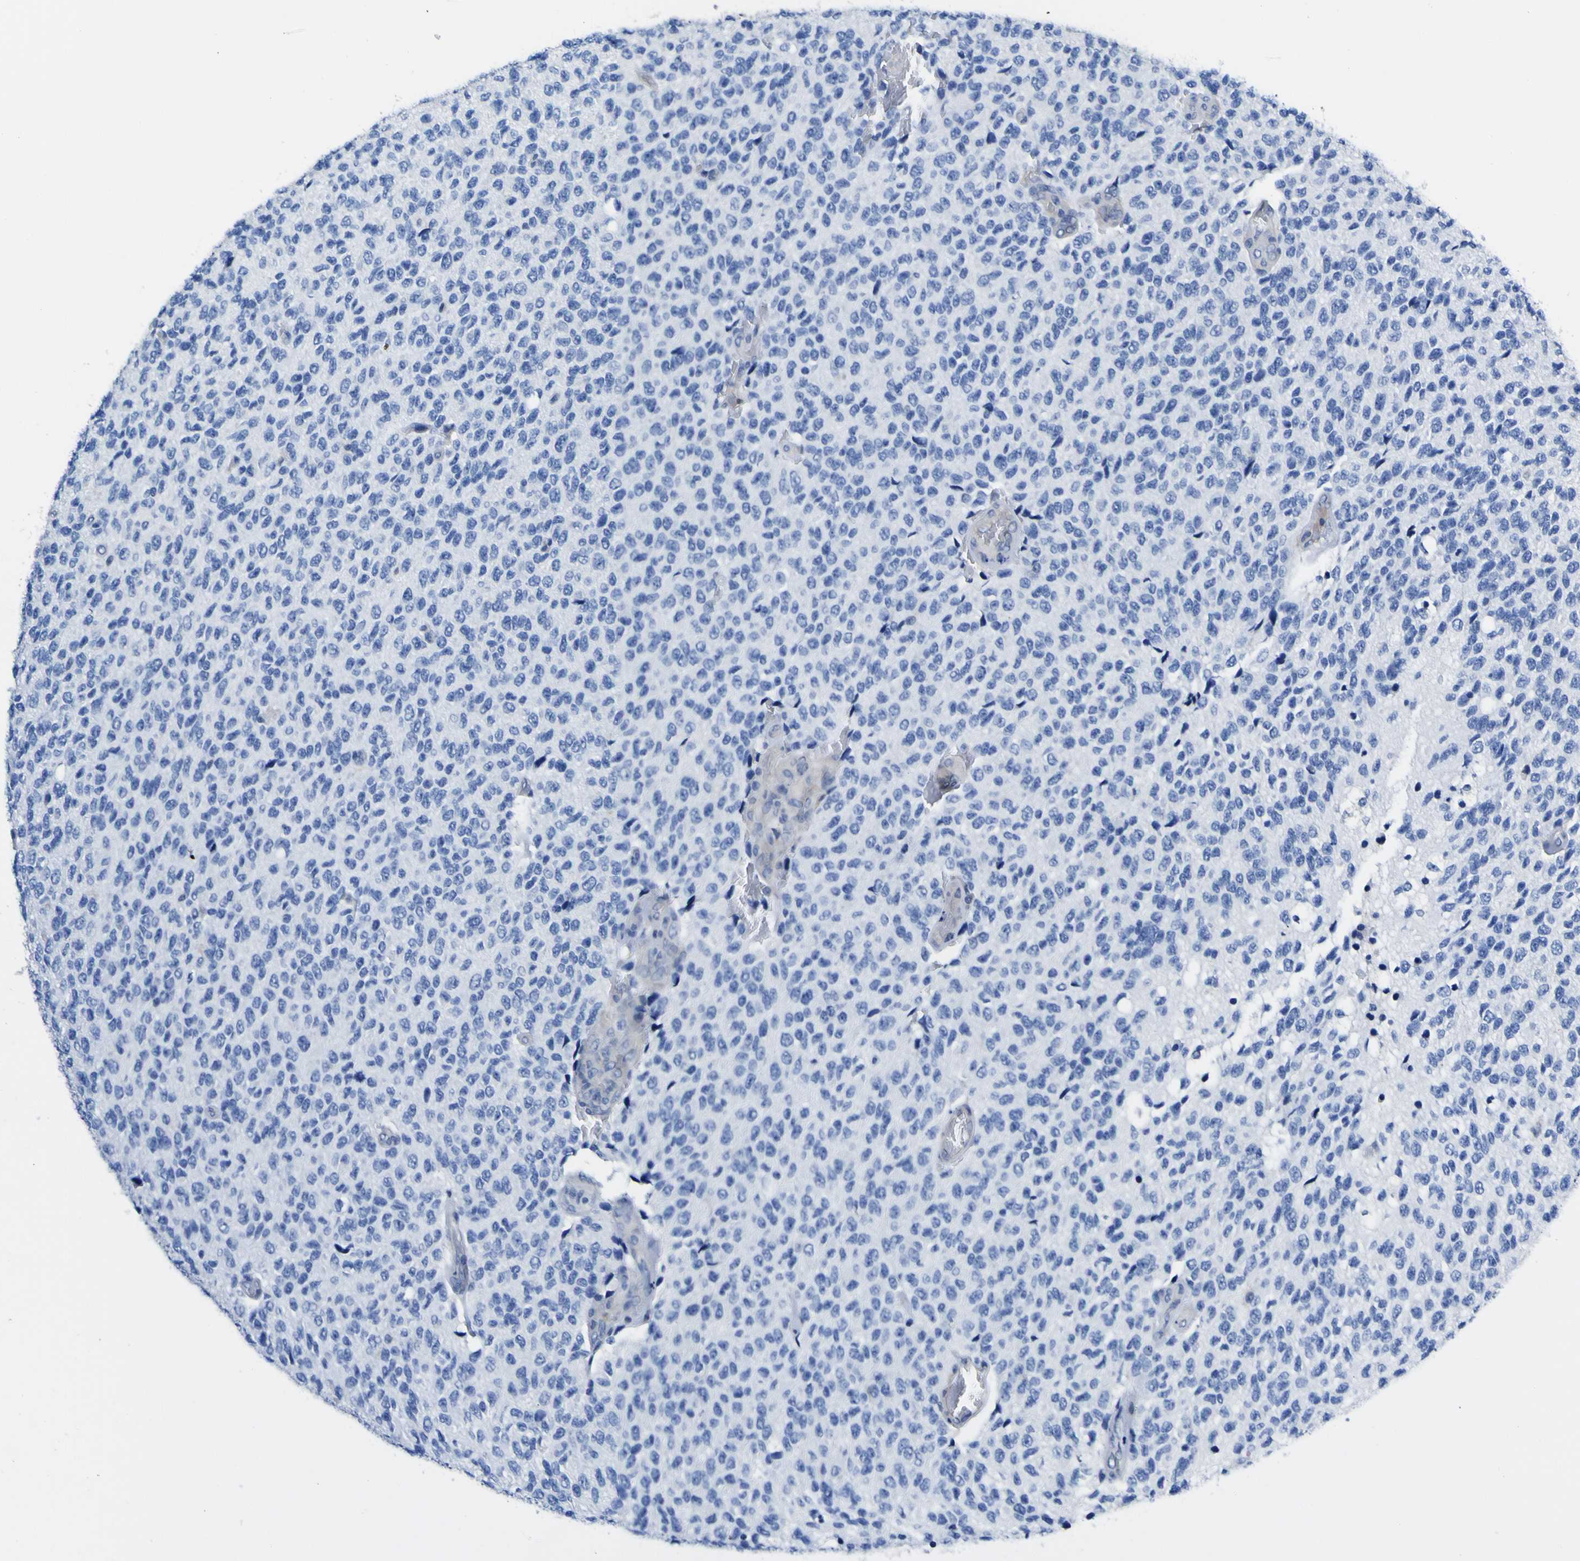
{"staining": {"intensity": "negative", "quantity": "none", "location": "none"}, "tissue": "glioma", "cell_type": "Tumor cells", "image_type": "cancer", "snomed": [{"axis": "morphology", "description": "Glioma, malignant, High grade"}, {"axis": "topography", "description": "pancreas cauda"}], "caption": "Immunohistochemistry histopathology image of glioma stained for a protein (brown), which displays no expression in tumor cells.", "gene": "CASP6", "patient": {"sex": "male", "age": 60}}